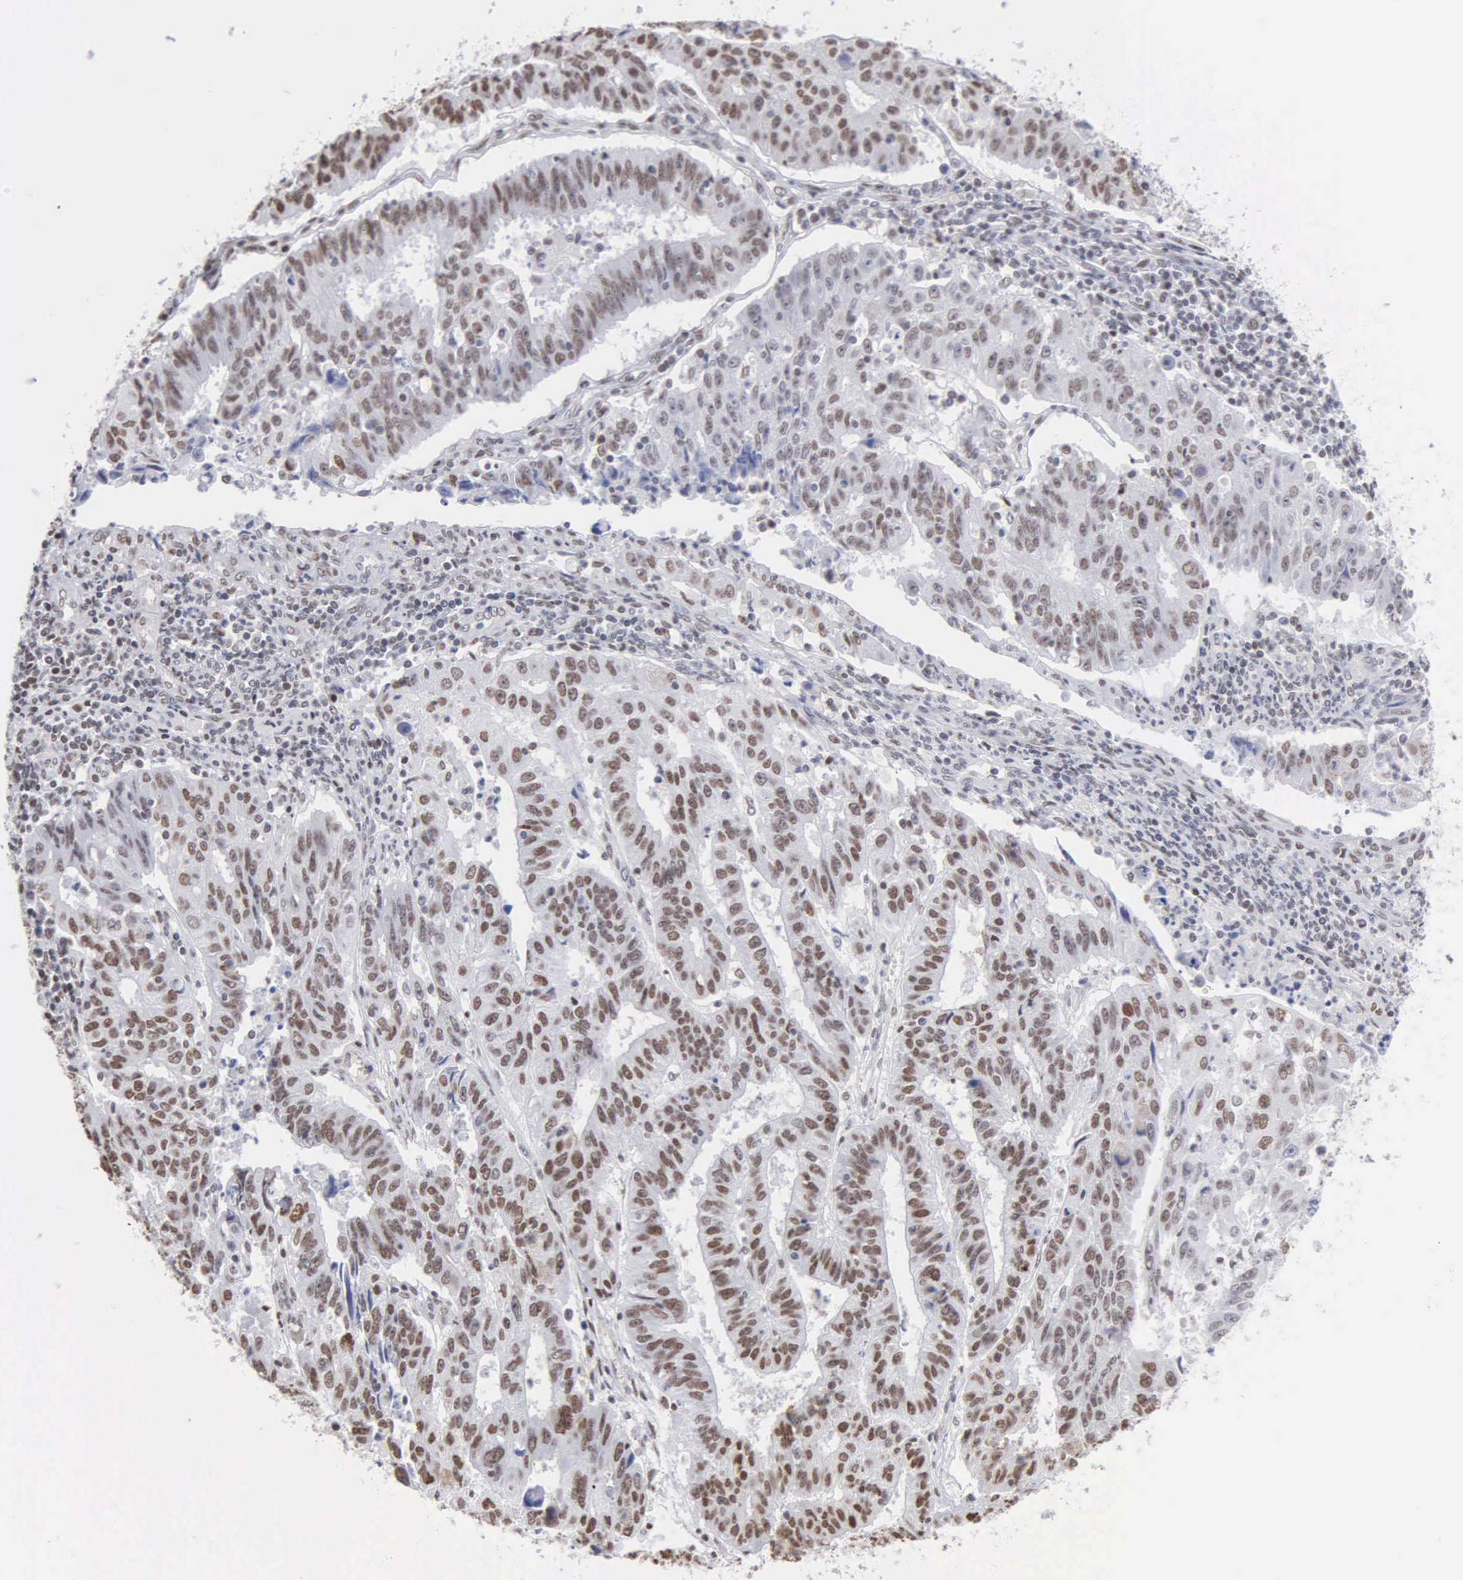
{"staining": {"intensity": "strong", "quantity": ">75%", "location": "nuclear"}, "tissue": "endometrial cancer", "cell_type": "Tumor cells", "image_type": "cancer", "snomed": [{"axis": "morphology", "description": "Adenocarcinoma, NOS"}, {"axis": "topography", "description": "Endometrium"}], "caption": "There is high levels of strong nuclear positivity in tumor cells of endometrial cancer, as demonstrated by immunohistochemical staining (brown color).", "gene": "CCNG1", "patient": {"sex": "female", "age": 42}}